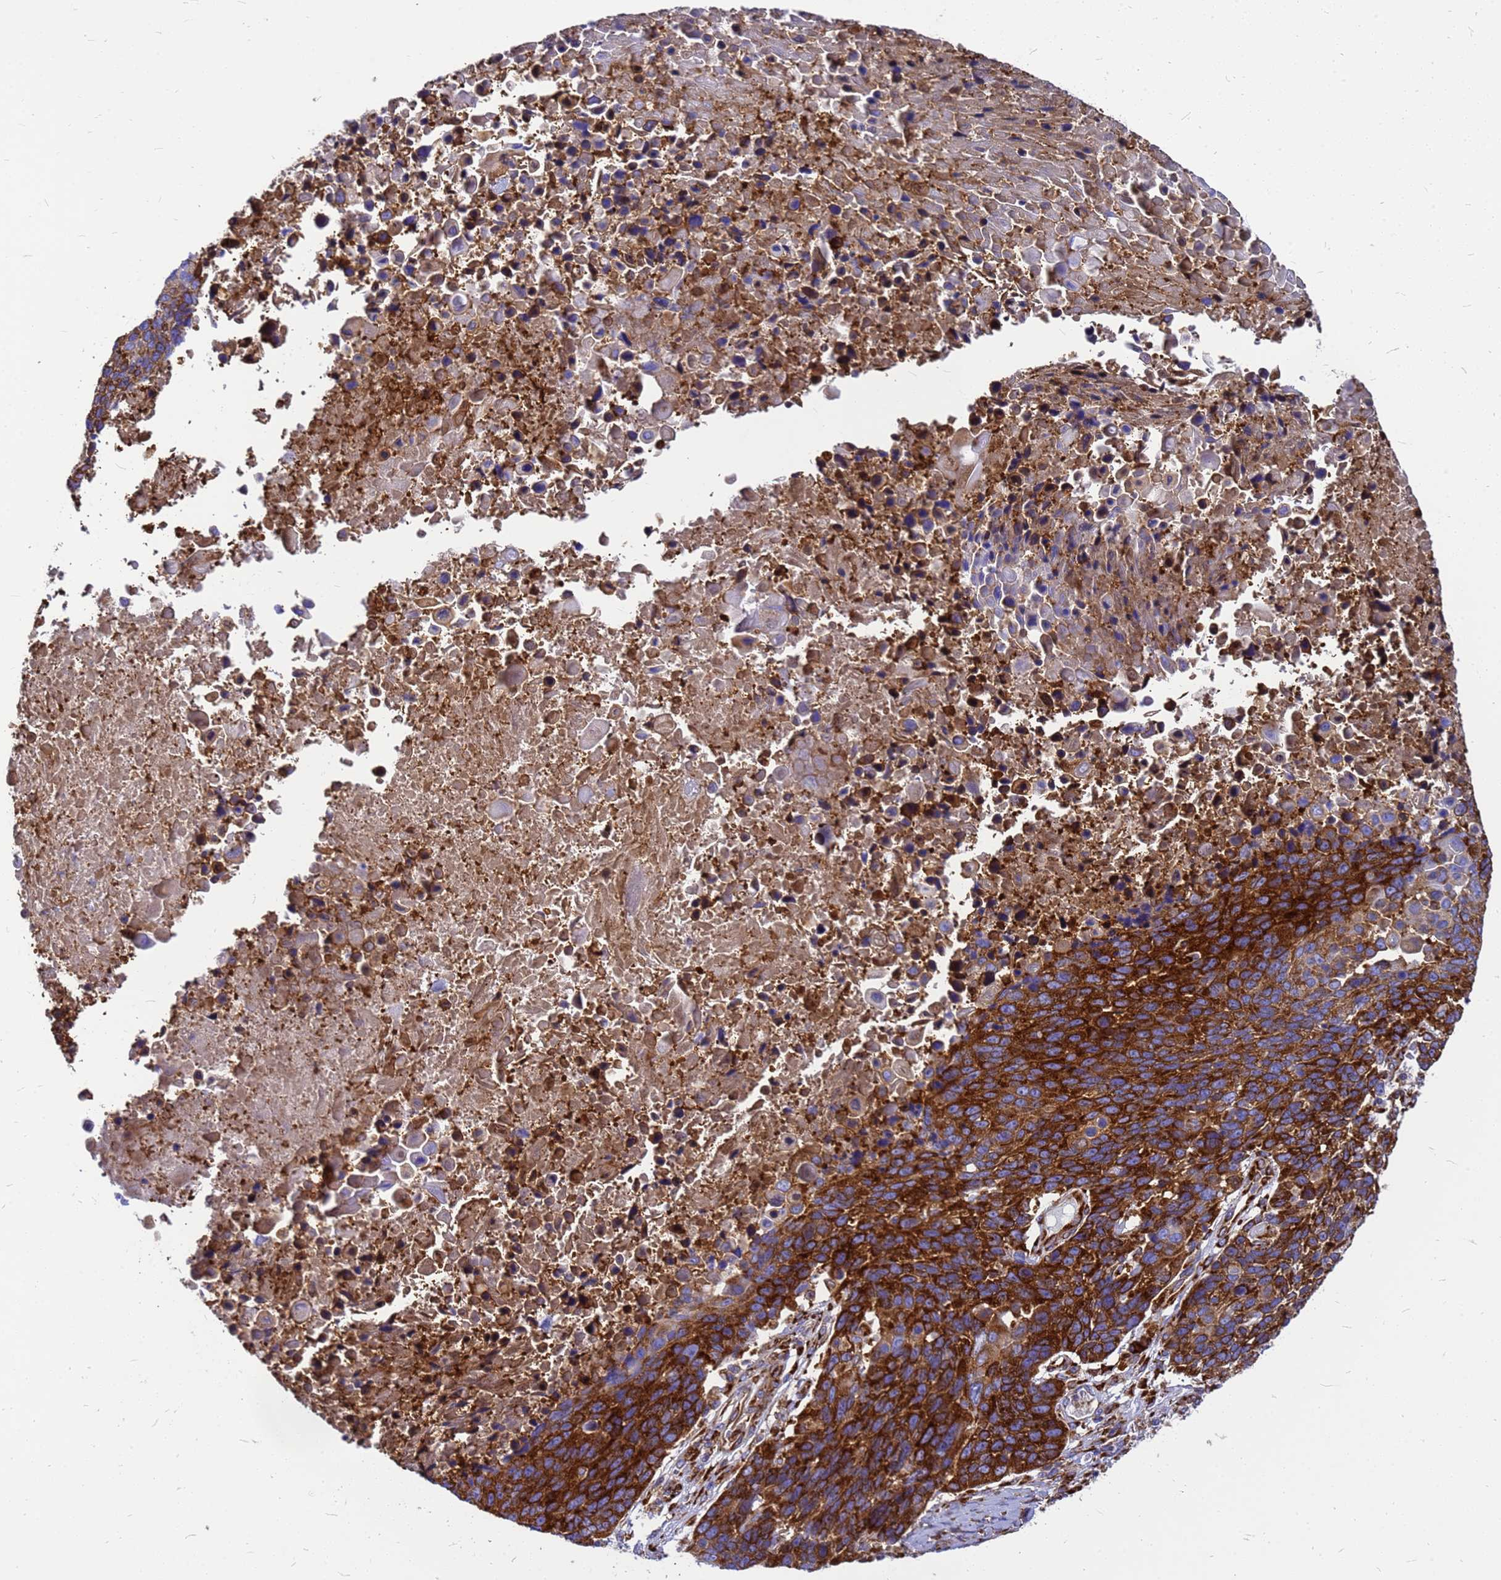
{"staining": {"intensity": "strong", "quantity": ">75%", "location": "cytoplasmic/membranous"}, "tissue": "lung cancer", "cell_type": "Tumor cells", "image_type": "cancer", "snomed": [{"axis": "morphology", "description": "Normal tissue, NOS"}, {"axis": "morphology", "description": "Squamous cell carcinoma, NOS"}, {"axis": "topography", "description": "Lymph node"}, {"axis": "topography", "description": "Lung"}], "caption": "A histopathology image showing strong cytoplasmic/membranous staining in approximately >75% of tumor cells in lung cancer, as visualized by brown immunohistochemical staining.", "gene": "EEF1D", "patient": {"sex": "male", "age": 66}}